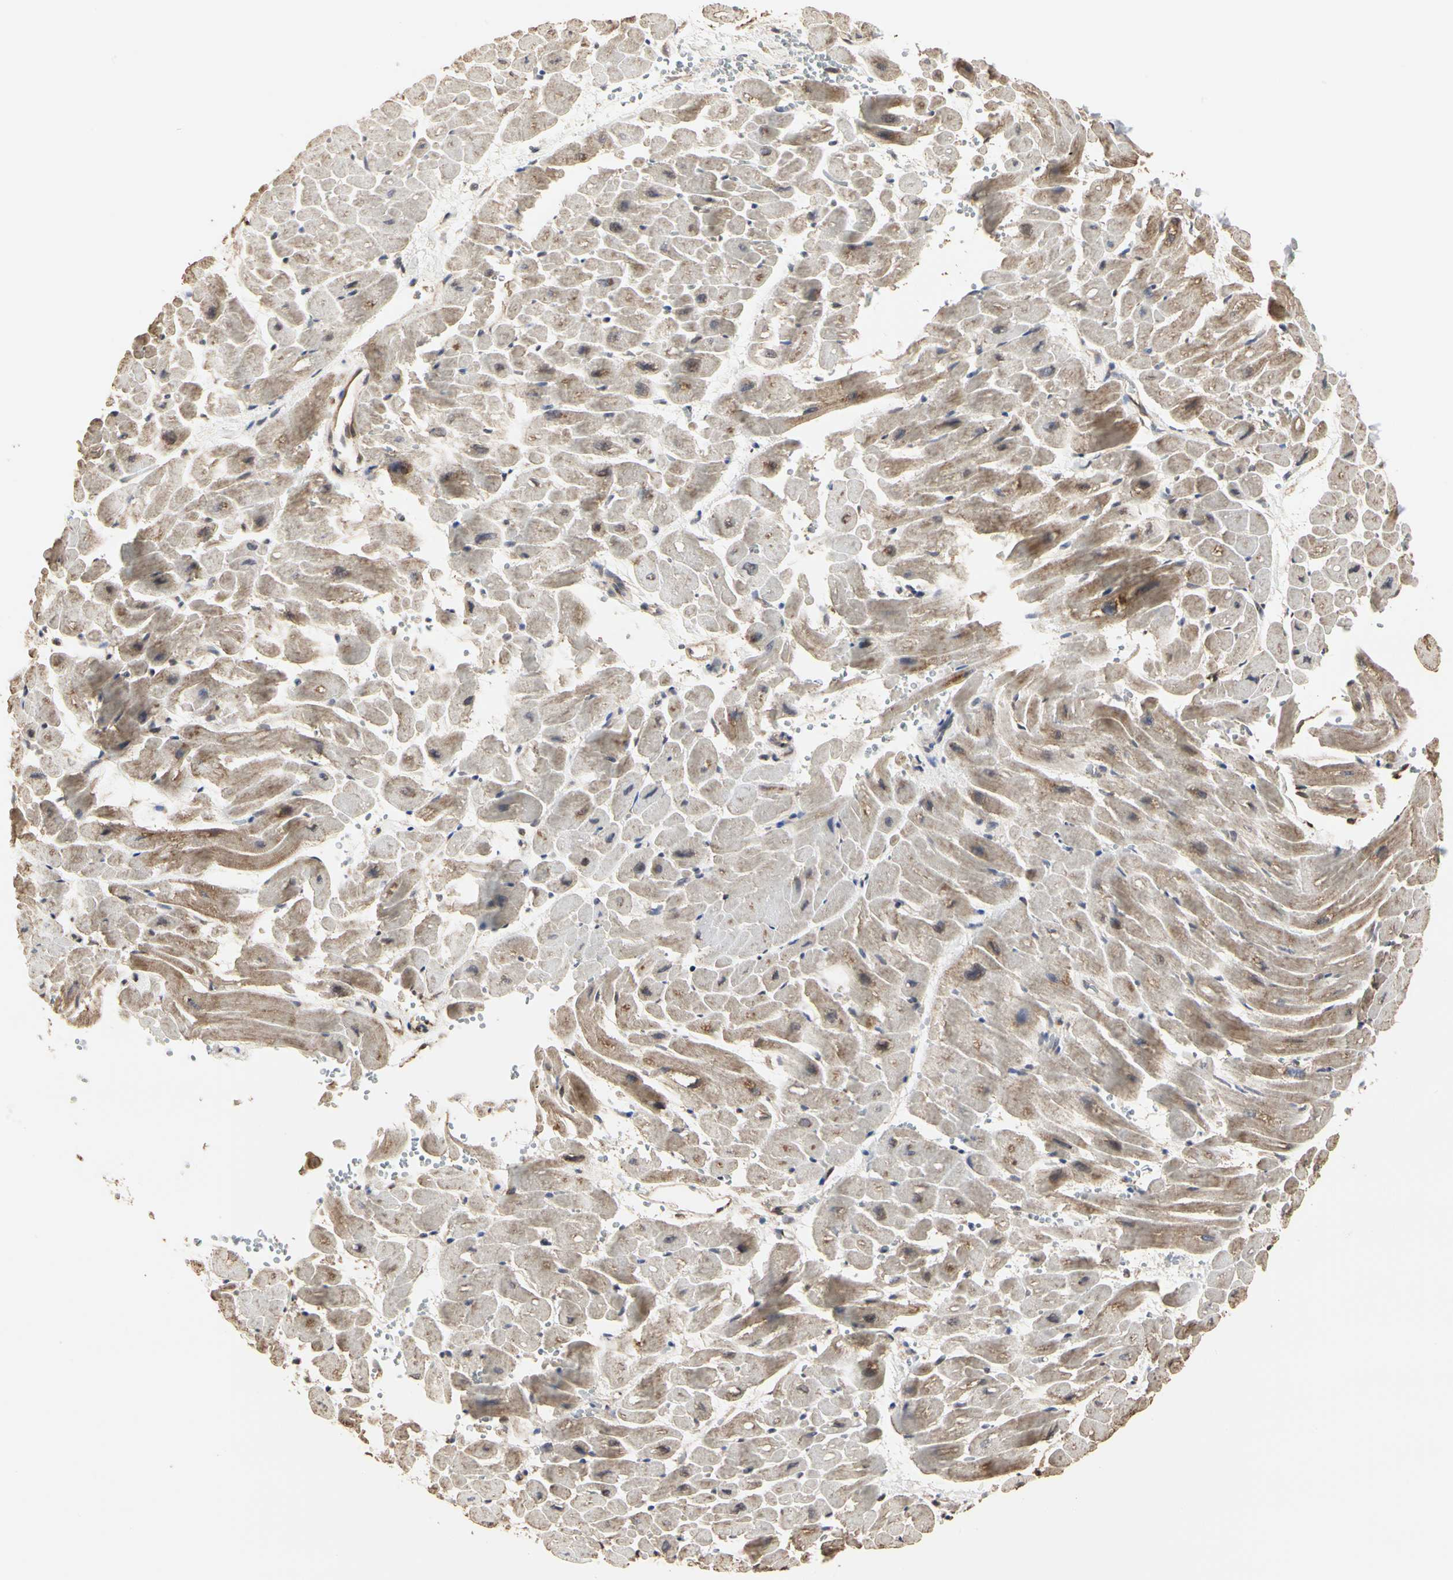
{"staining": {"intensity": "moderate", "quantity": "25%-75%", "location": "cytoplasmic/membranous"}, "tissue": "heart muscle", "cell_type": "Cardiomyocytes", "image_type": "normal", "snomed": [{"axis": "morphology", "description": "Normal tissue, NOS"}, {"axis": "topography", "description": "Heart"}], "caption": "Protein expression analysis of normal heart muscle displays moderate cytoplasmic/membranous staining in about 25%-75% of cardiomyocytes.", "gene": "TAOK1", "patient": {"sex": "male", "age": 45}}